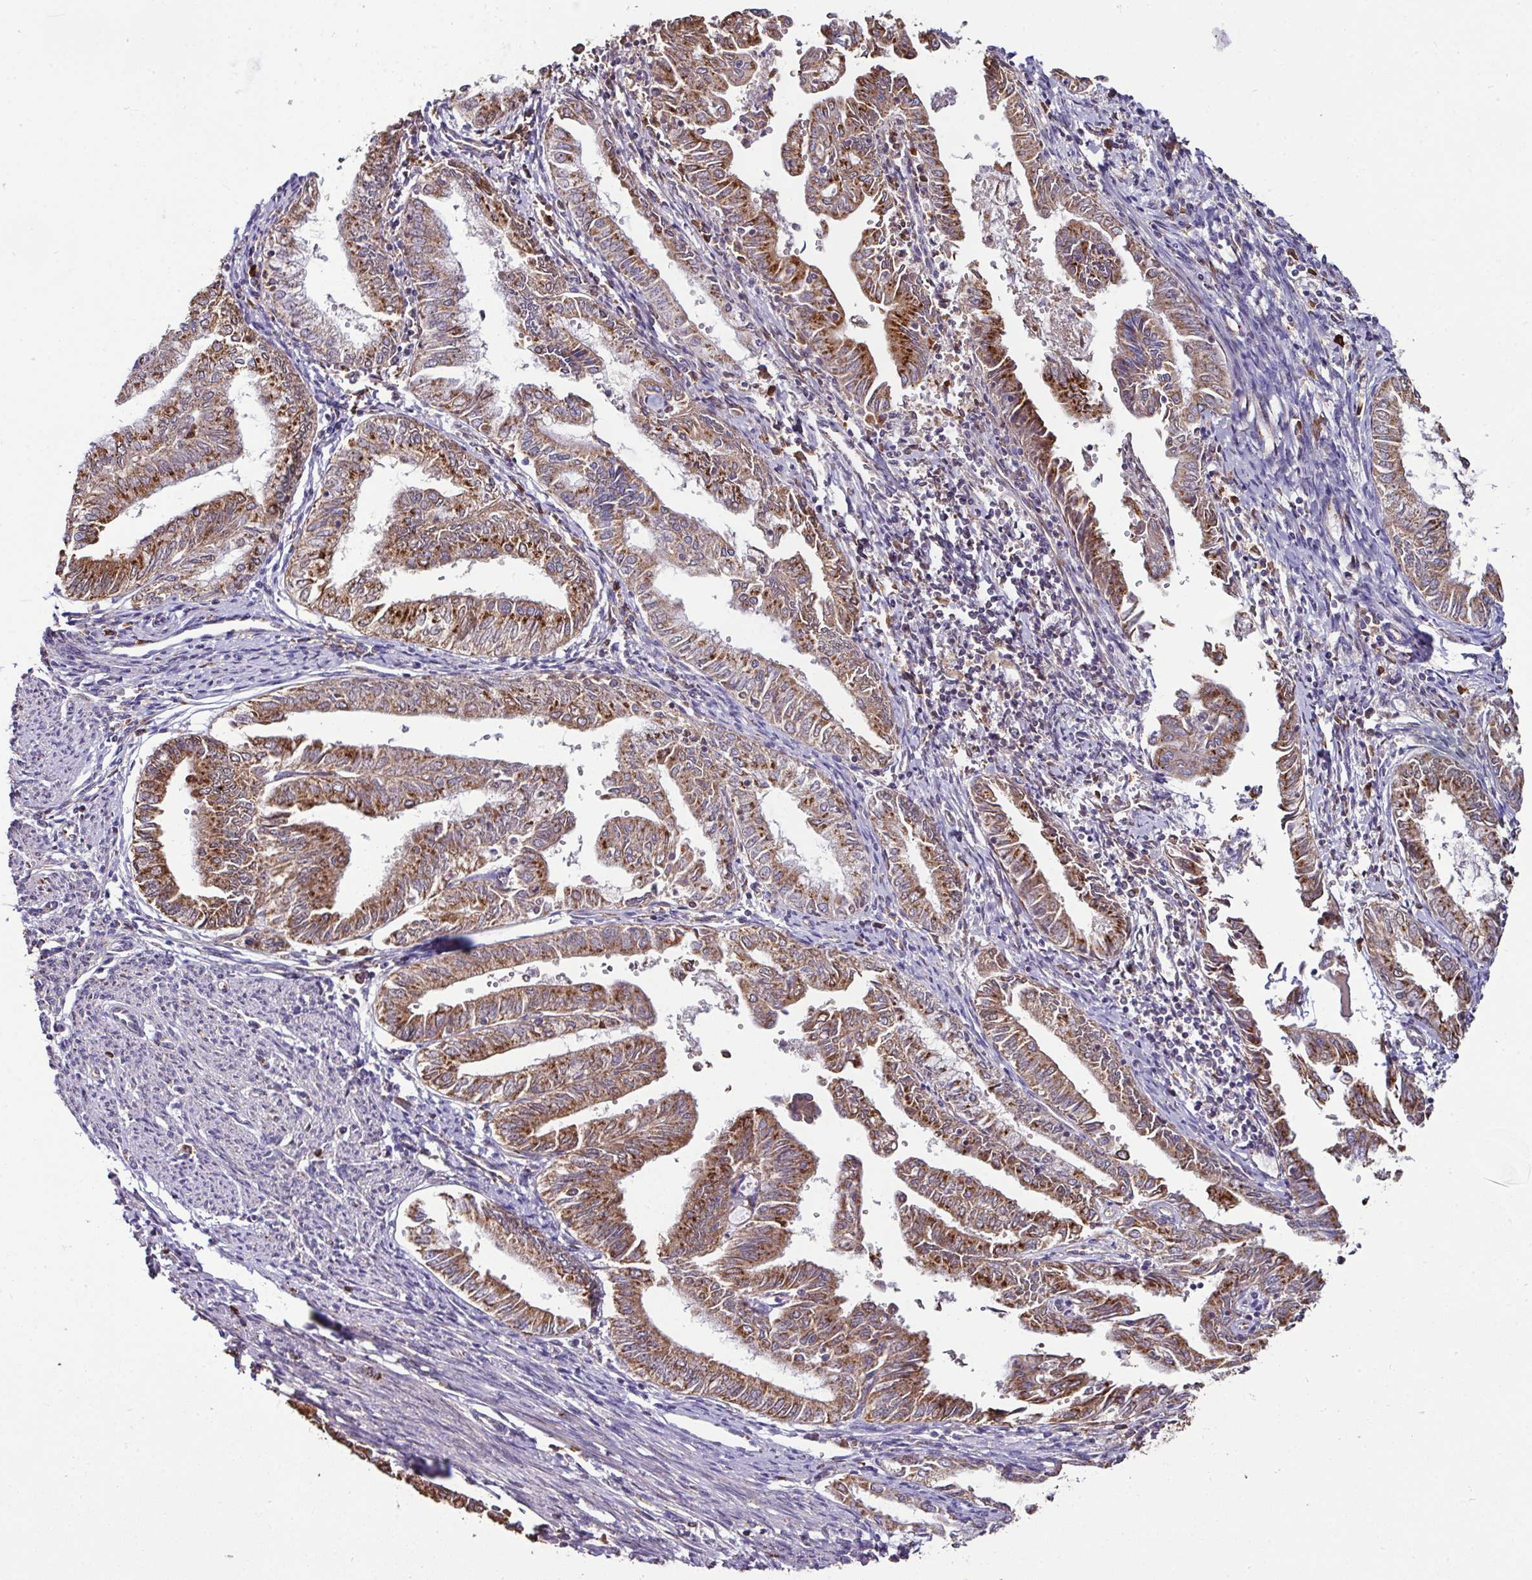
{"staining": {"intensity": "moderate", "quantity": ">75%", "location": "cytoplasmic/membranous"}, "tissue": "endometrial cancer", "cell_type": "Tumor cells", "image_type": "cancer", "snomed": [{"axis": "morphology", "description": "Adenocarcinoma, NOS"}, {"axis": "topography", "description": "Endometrium"}], "caption": "Human endometrial adenocarcinoma stained for a protein (brown) displays moderate cytoplasmic/membranous positive staining in about >75% of tumor cells.", "gene": "CPD", "patient": {"sex": "female", "age": 66}}